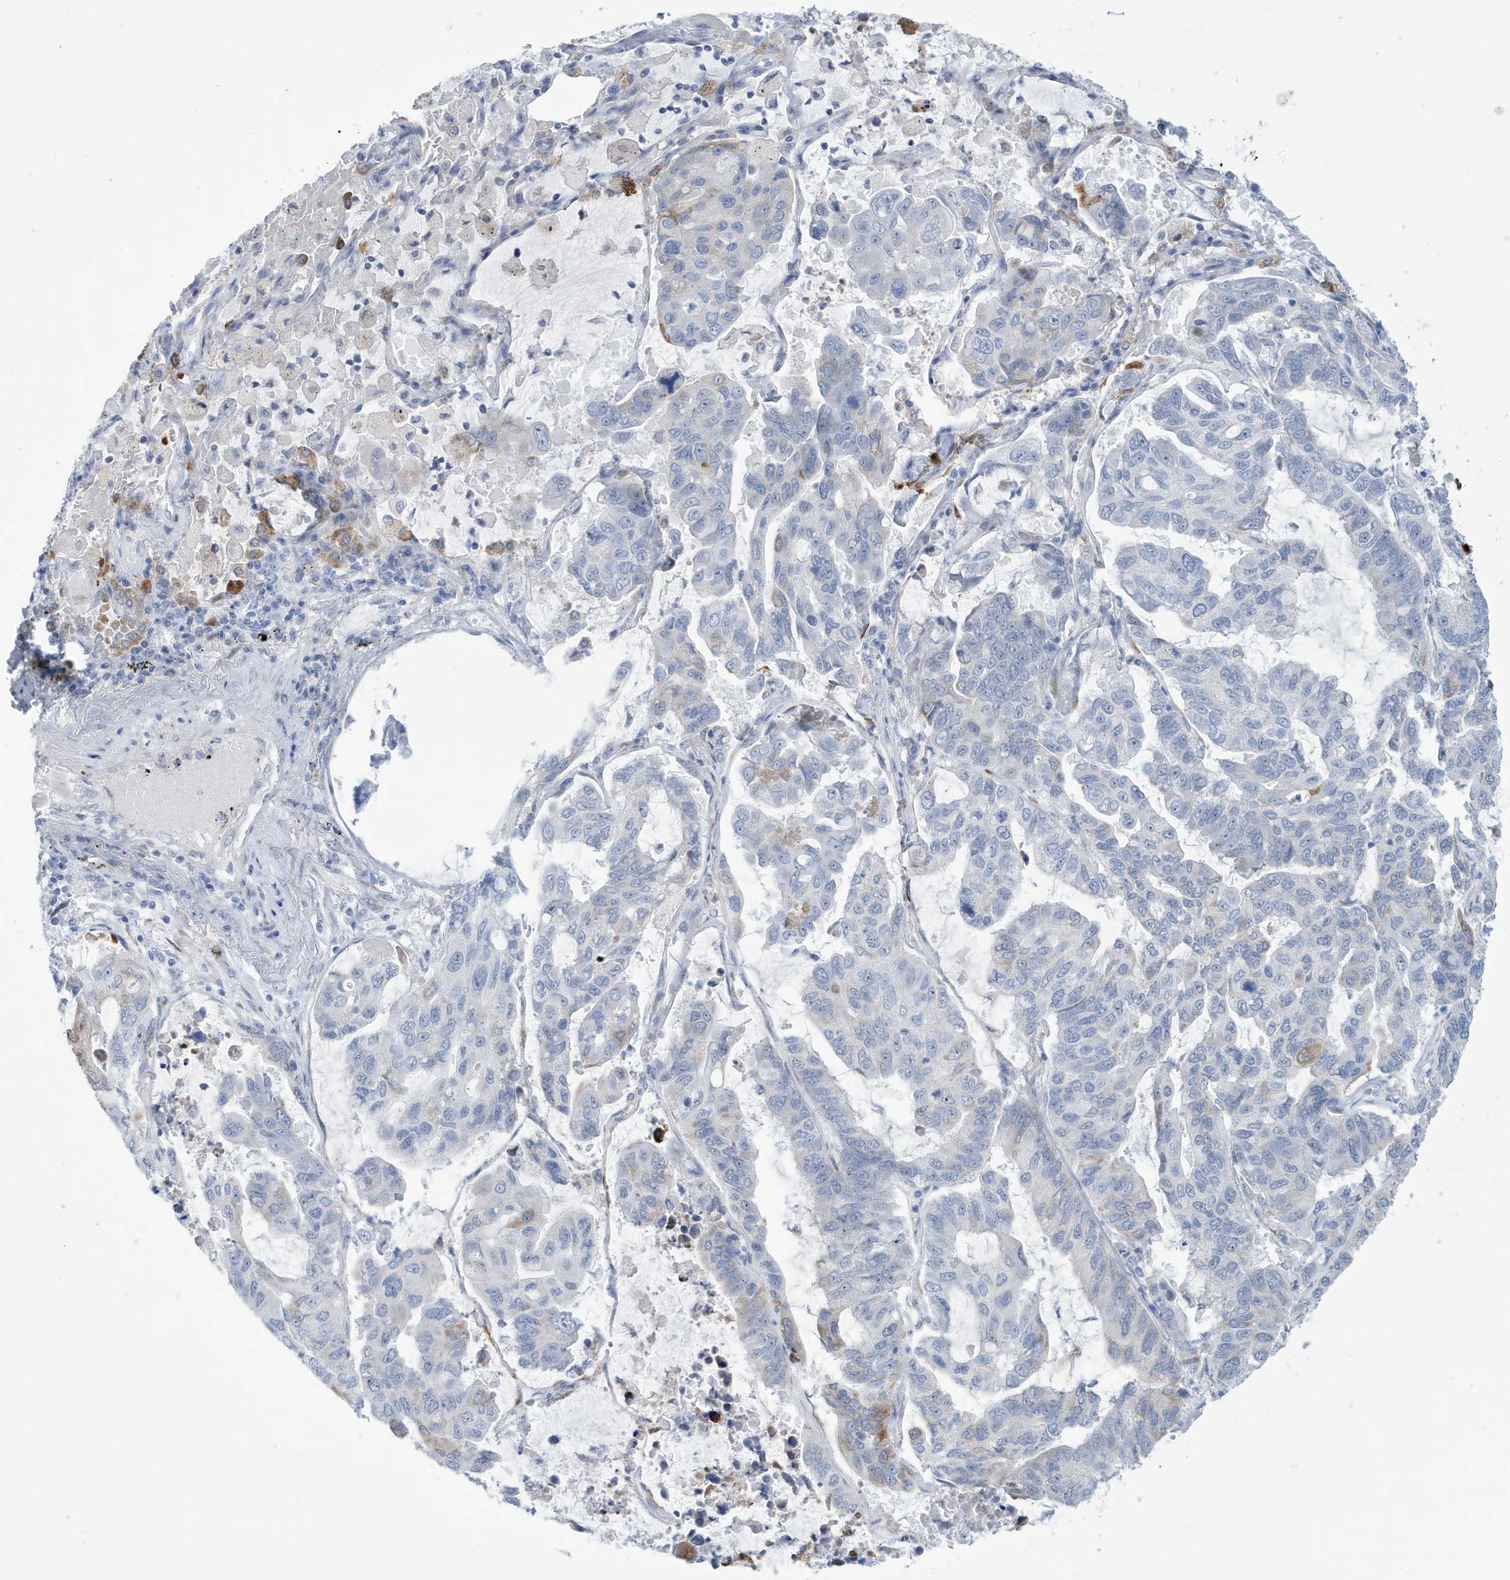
{"staining": {"intensity": "negative", "quantity": "none", "location": "none"}, "tissue": "lung cancer", "cell_type": "Tumor cells", "image_type": "cancer", "snomed": [{"axis": "morphology", "description": "Adenocarcinoma, NOS"}, {"axis": "topography", "description": "Lung"}], "caption": "Lung adenocarcinoma was stained to show a protein in brown. There is no significant positivity in tumor cells.", "gene": "SEMA3F", "patient": {"sex": "male", "age": 64}}